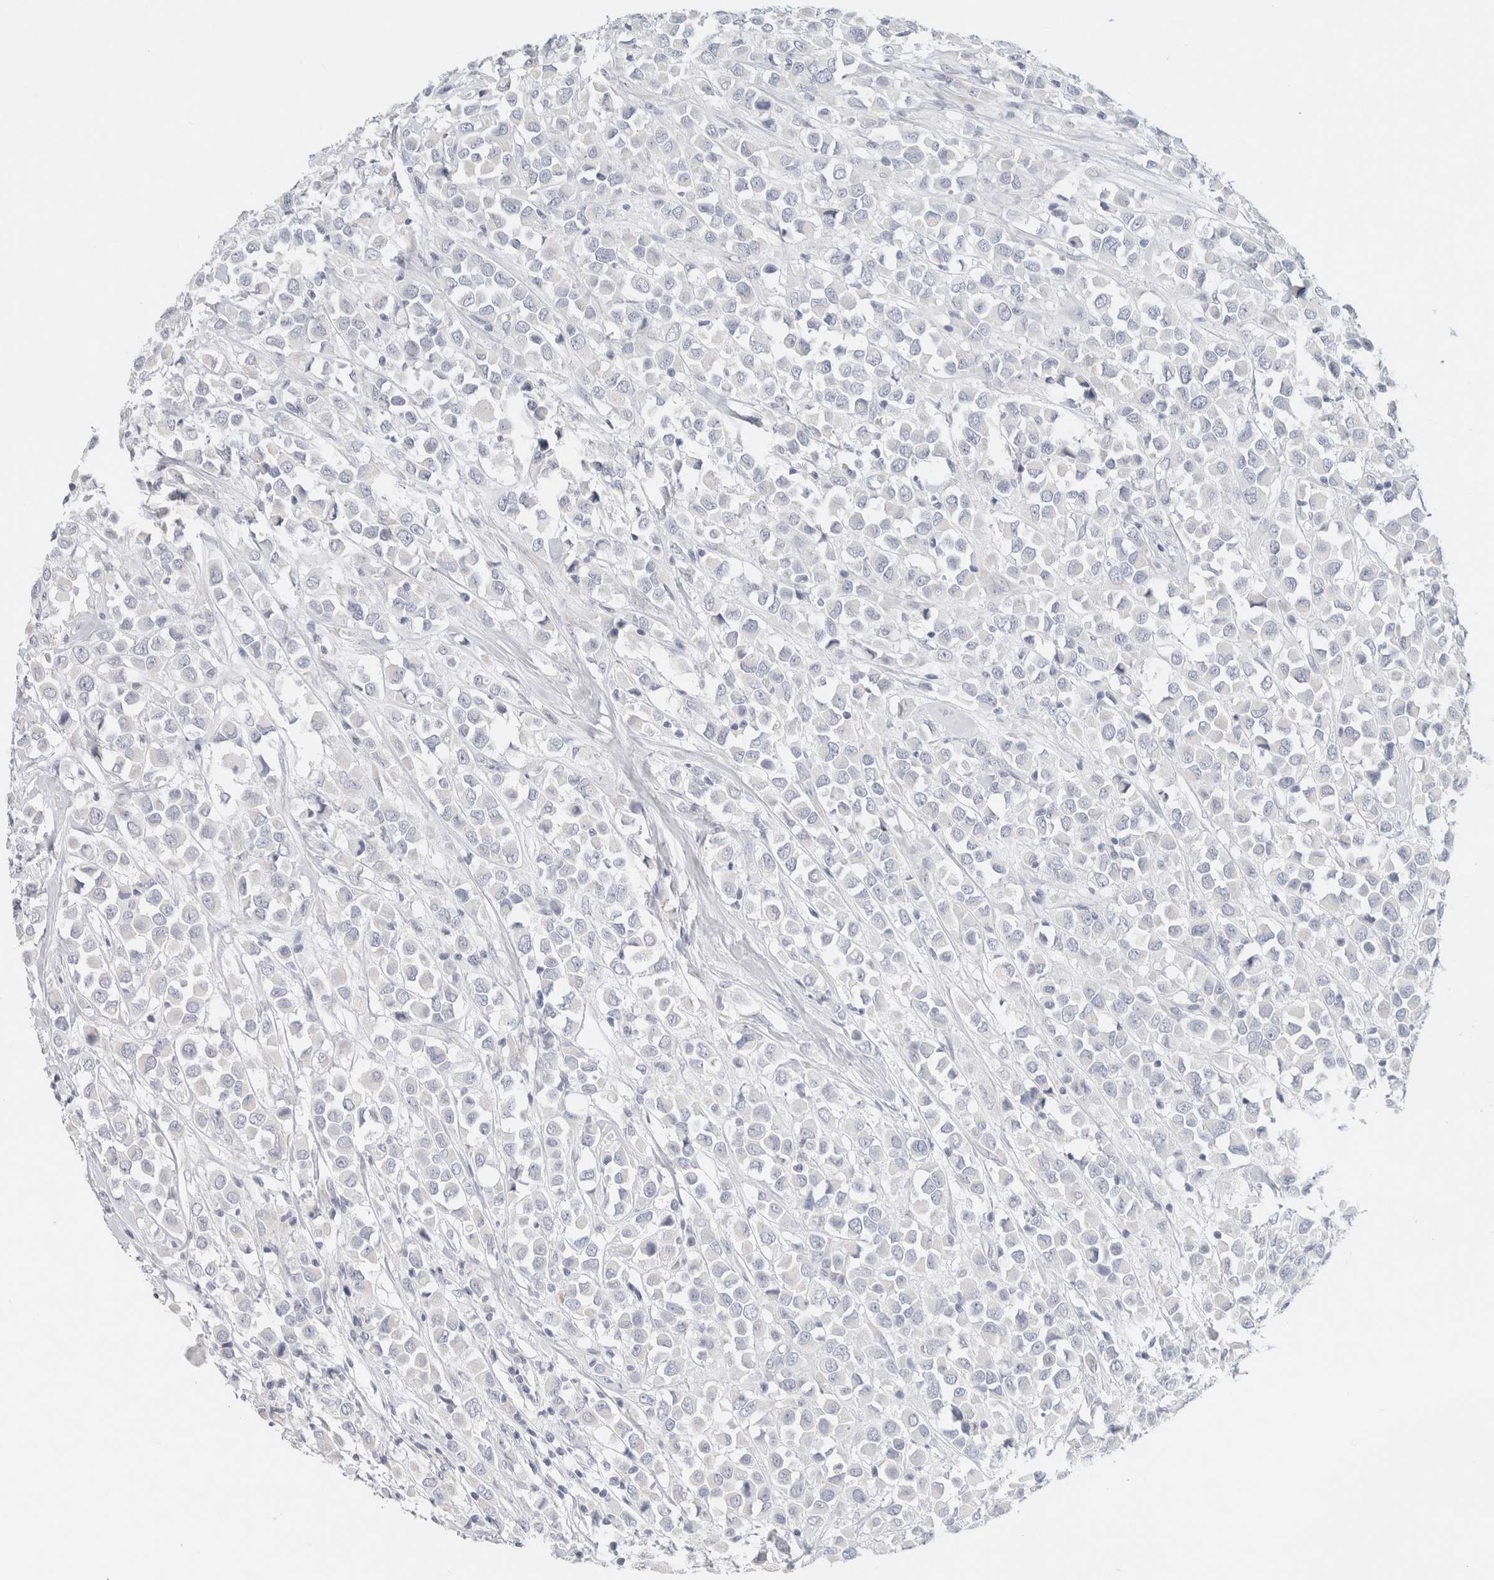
{"staining": {"intensity": "negative", "quantity": "none", "location": "none"}, "tissue": "breast cancer", "cell_type": "Tumor cells", "image_type": "cancer", "snomed": [{"axis": "morphology", "description": "Duct carcinoma"}, {"axis": "topography", "description": "Breast"}], "caption": "An immunohistochemistry (IHC) photomicrograph of breast cancer (infiltrating ductal carcinoma) is shown. There is no staining in tumor cells of breast cancer (infiltrating ductal carcinoma).", "gene": "NEFM", "patient": {"sex": "female", "age": 61}}